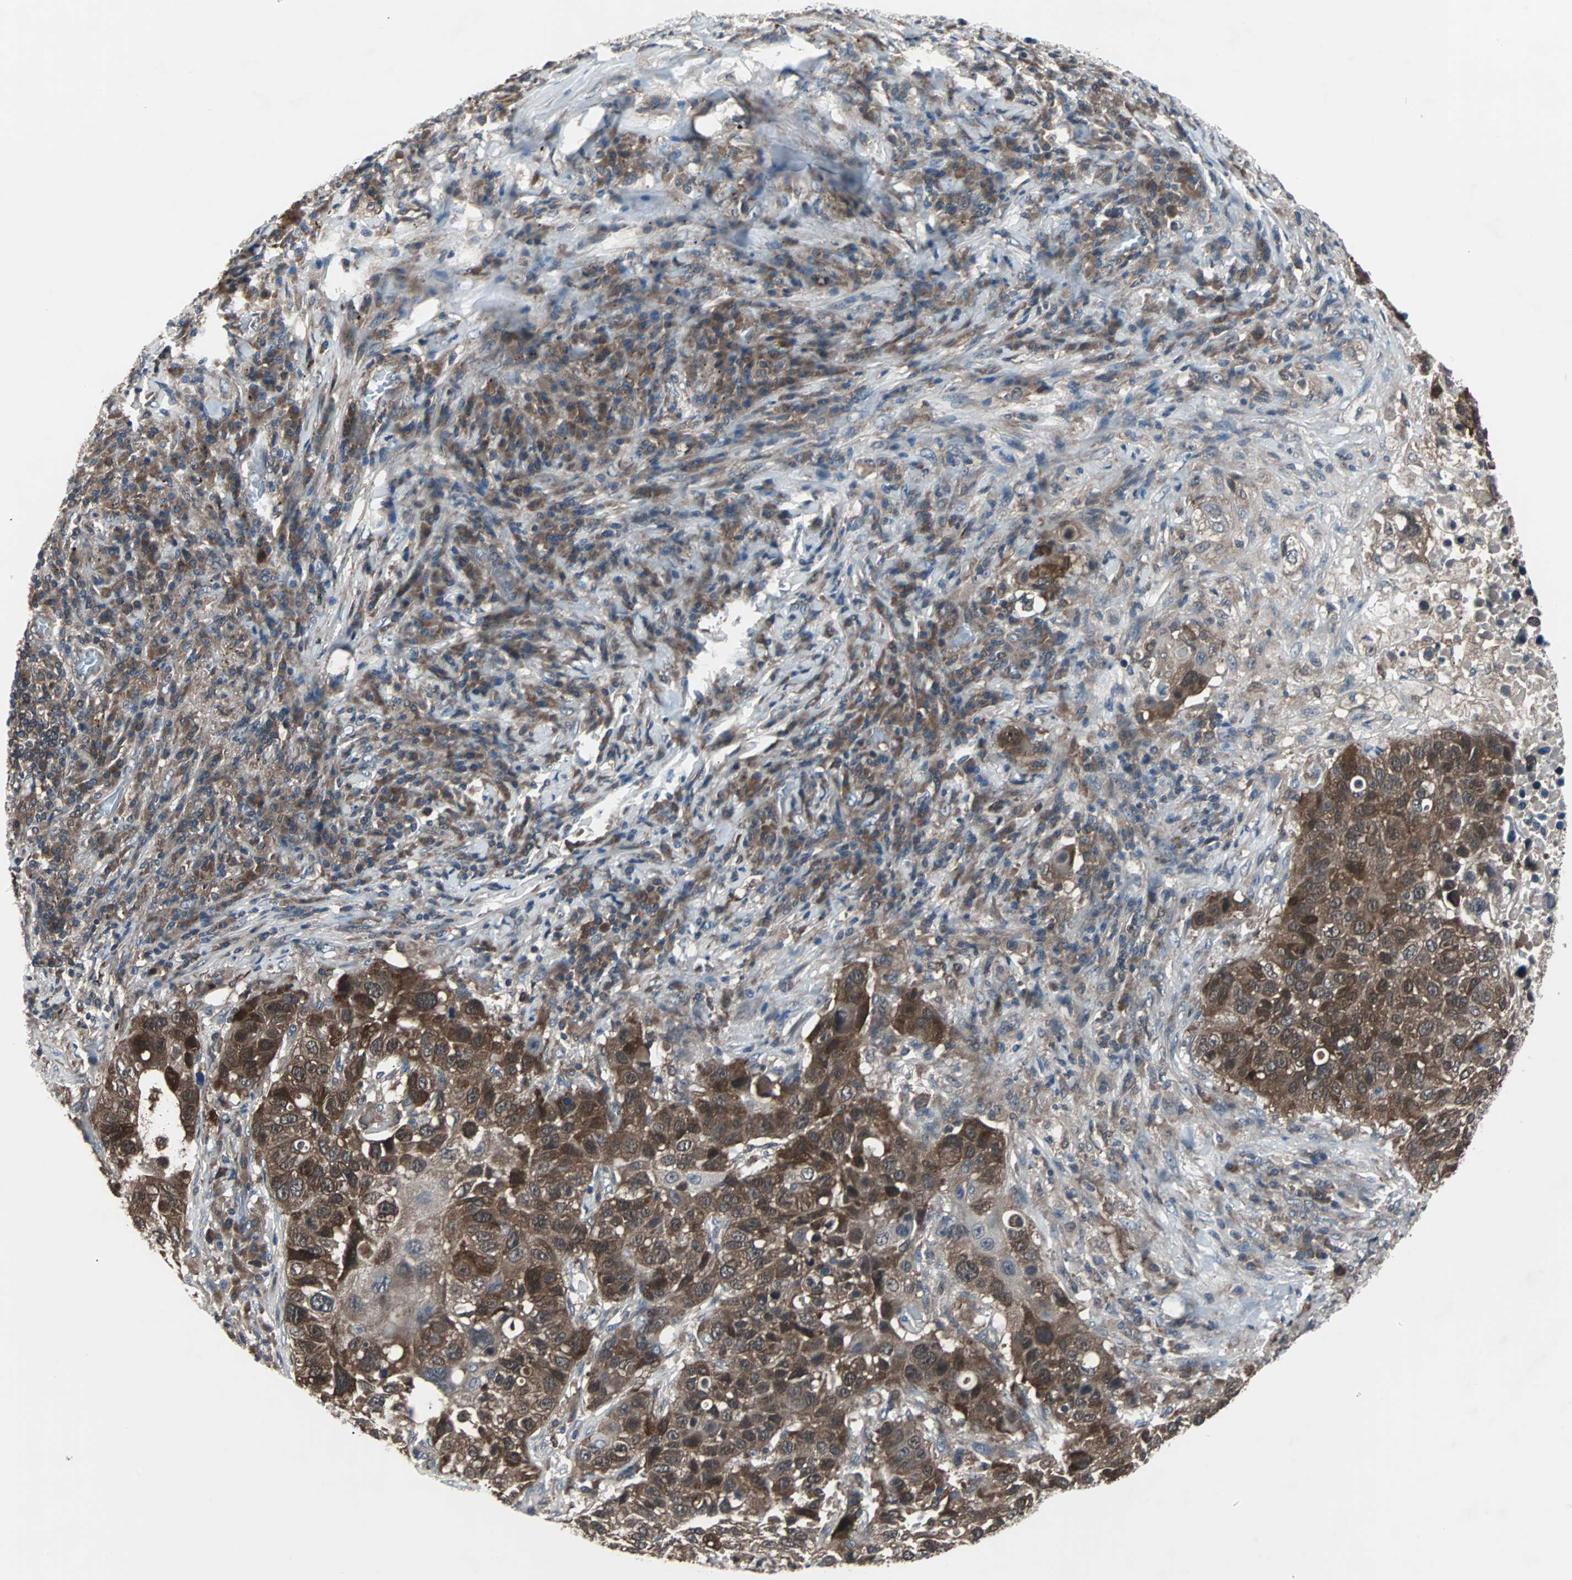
{"staining": {"intensity": "strong", "quantity": ">75%", "location": "cytoplasmic/membranous"}, "tissue": "lung cancer", "cell_type": "Tumor cells", "image_type": "cancer", "snomed": [{"axis": "morphology", "description": "Squamous cell carcinoma, NOS"}, {"axis": "topography", "description": "Lung"}], "caption": "Protein staining demonstrates strong cytoplasmic/membranous positivity in approximately >75% of tumor cells in lung cancer. Using DAB (brown) and hematoxylin (blue) stains, captured at high magnification using brightfield microscopy.", "gene": "PAK1", "patient": {"sex": "male", "age": 57}}